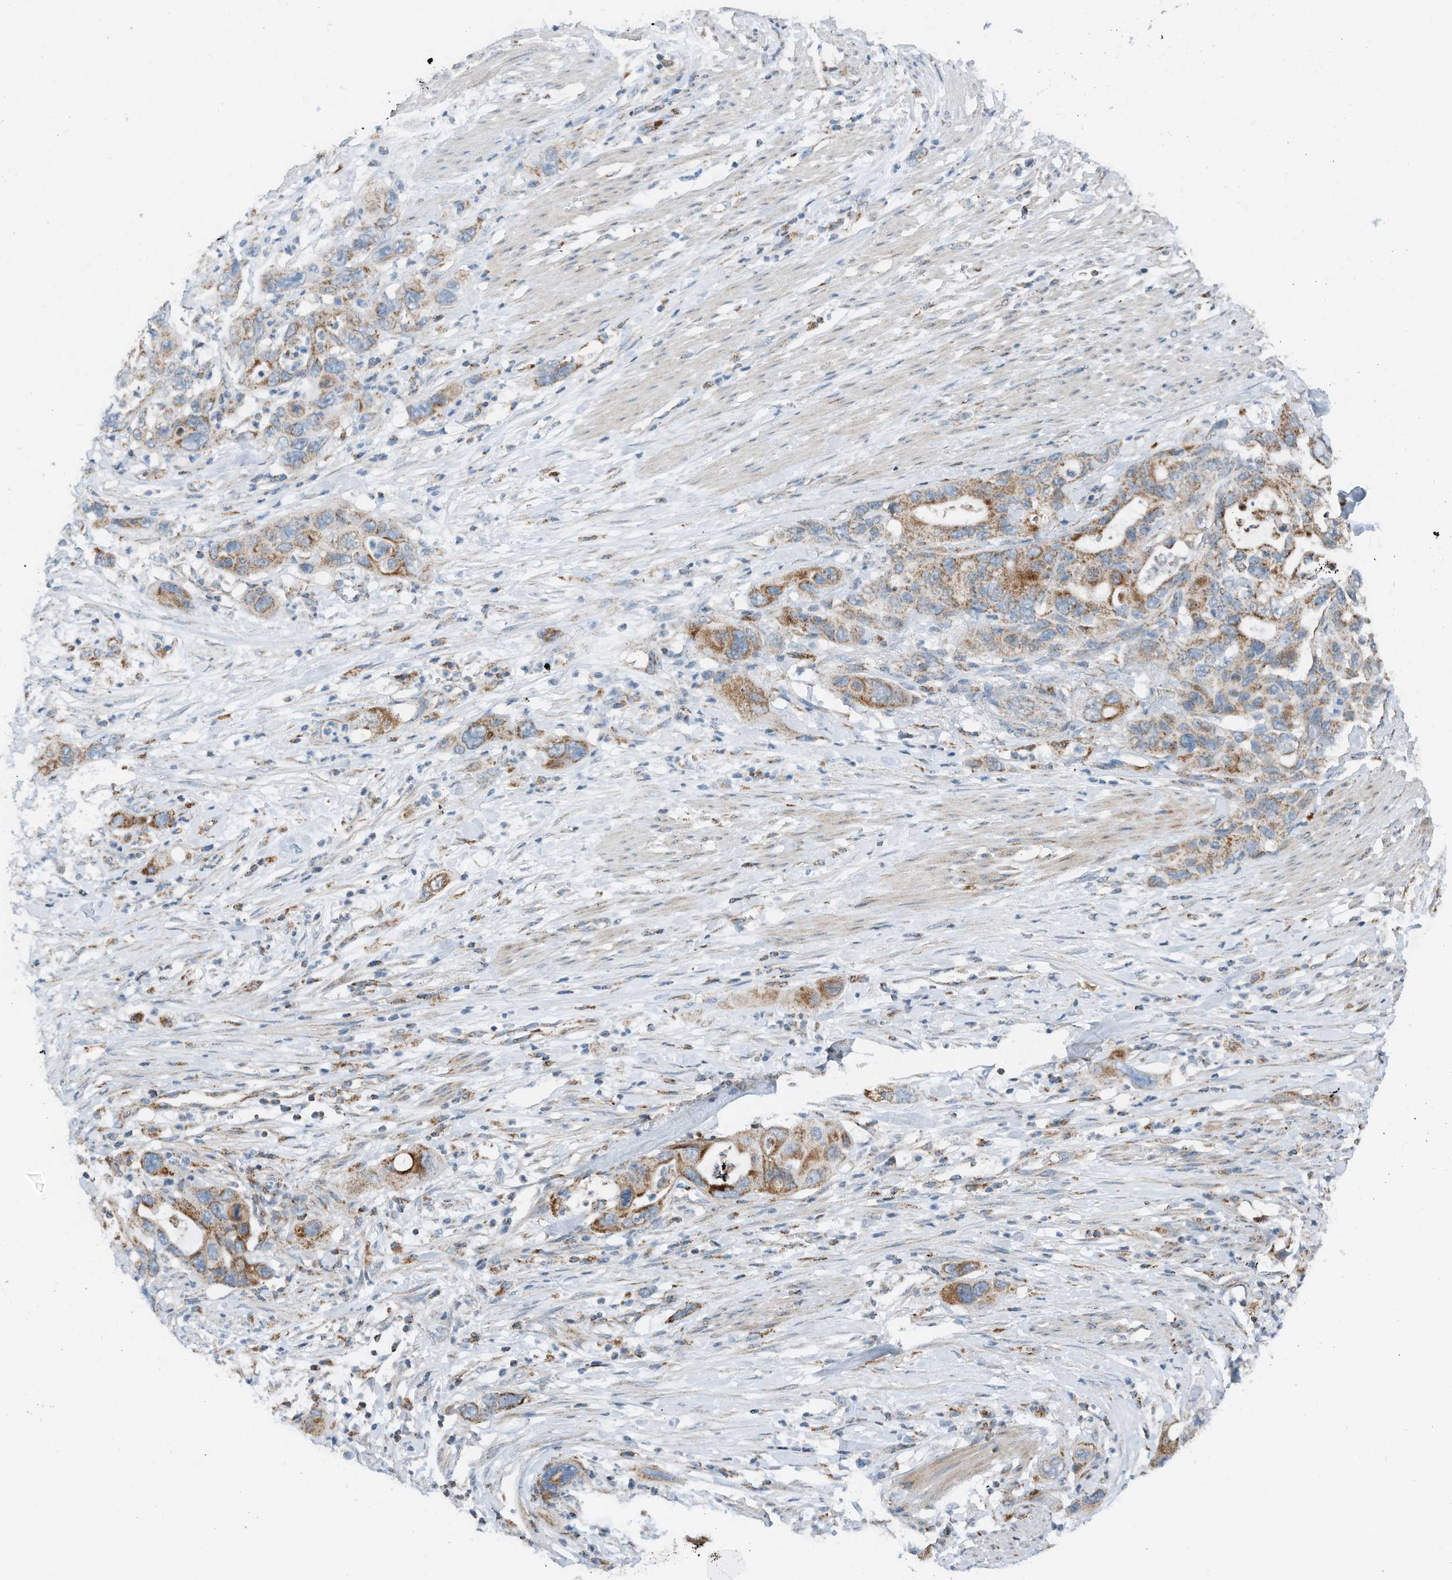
{"staining": {"intensity": "strong", "quantity": "25%-75%", "location": "cytoplasmic/membranous"}, "tissue": "pancreatic cancer", "cell_type": "Tumor cells", "image_type": "cancer", "snomed": [{"axis": "morphology", "description": "Adenocarcinoma, NOS"}, {"axis": "topography", "description": "Pancreas"}], "caption": "Protein analysis of pancreatic cancer (adenocarcinoma) tissue exhibits strong cytoplasmic/membranous staining in about 25%-75% of tumor cells.", "gene": "RMND1", "patient": {"sex": "female", "age": 71}}